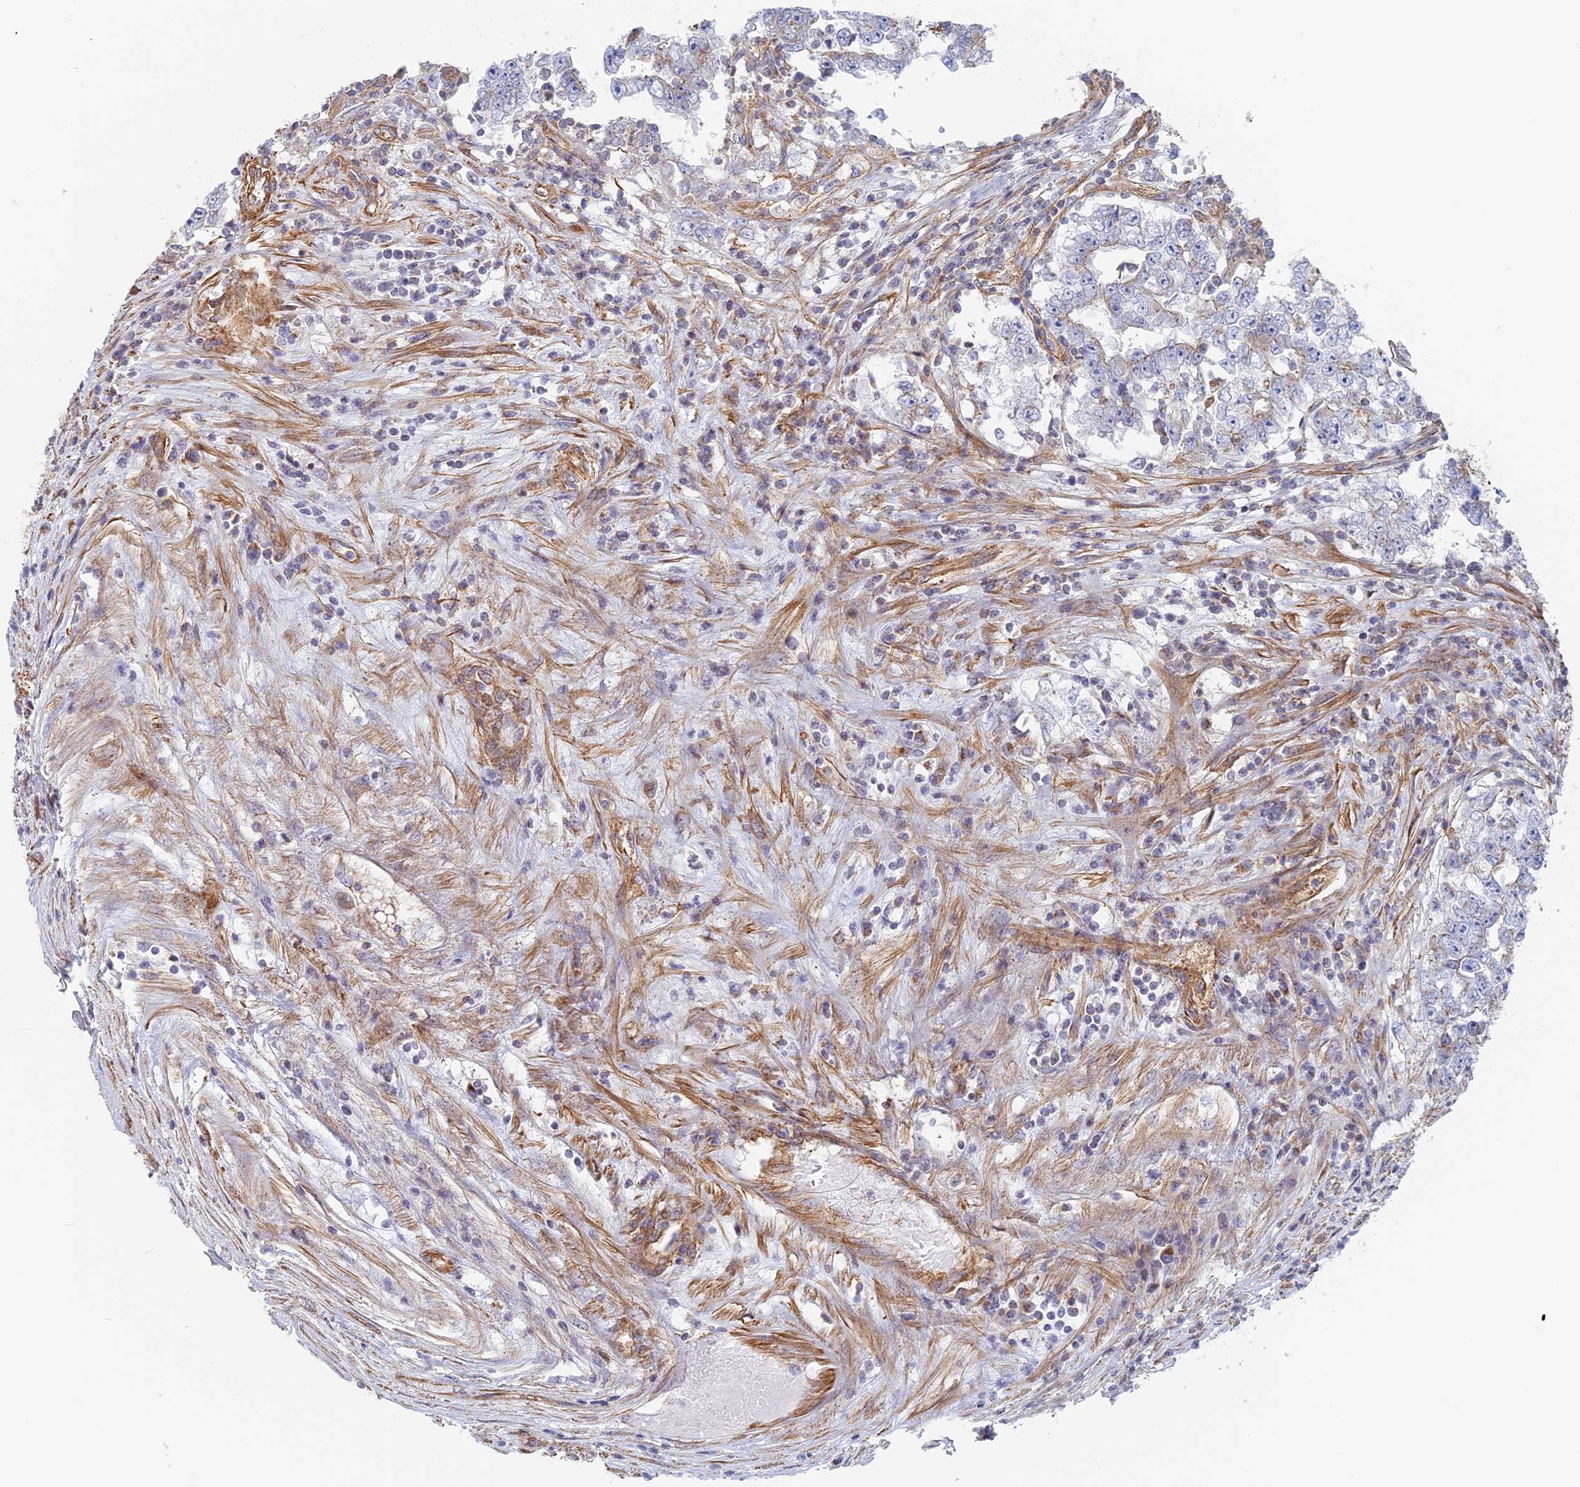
{"staining": {"intensity": "negative", "quantity": "none", "location": "none"}, "tissue": "testis cancer", "cell_type": "Tumor cells", "image_type": "cancer", "snomed": [{"axis": "morphology", "description": "Carcinoma, Embryonal, NOS"}, {"axis": "topography", "description": "Testis"}], "caption": "This is an immunohistochemistry (IHC) photomicrograph of embryonal carcinoma (testis). There is no expression in tumor cells.", "gene": "DDA1", "patient": {"sex": "male", "age": 25}}